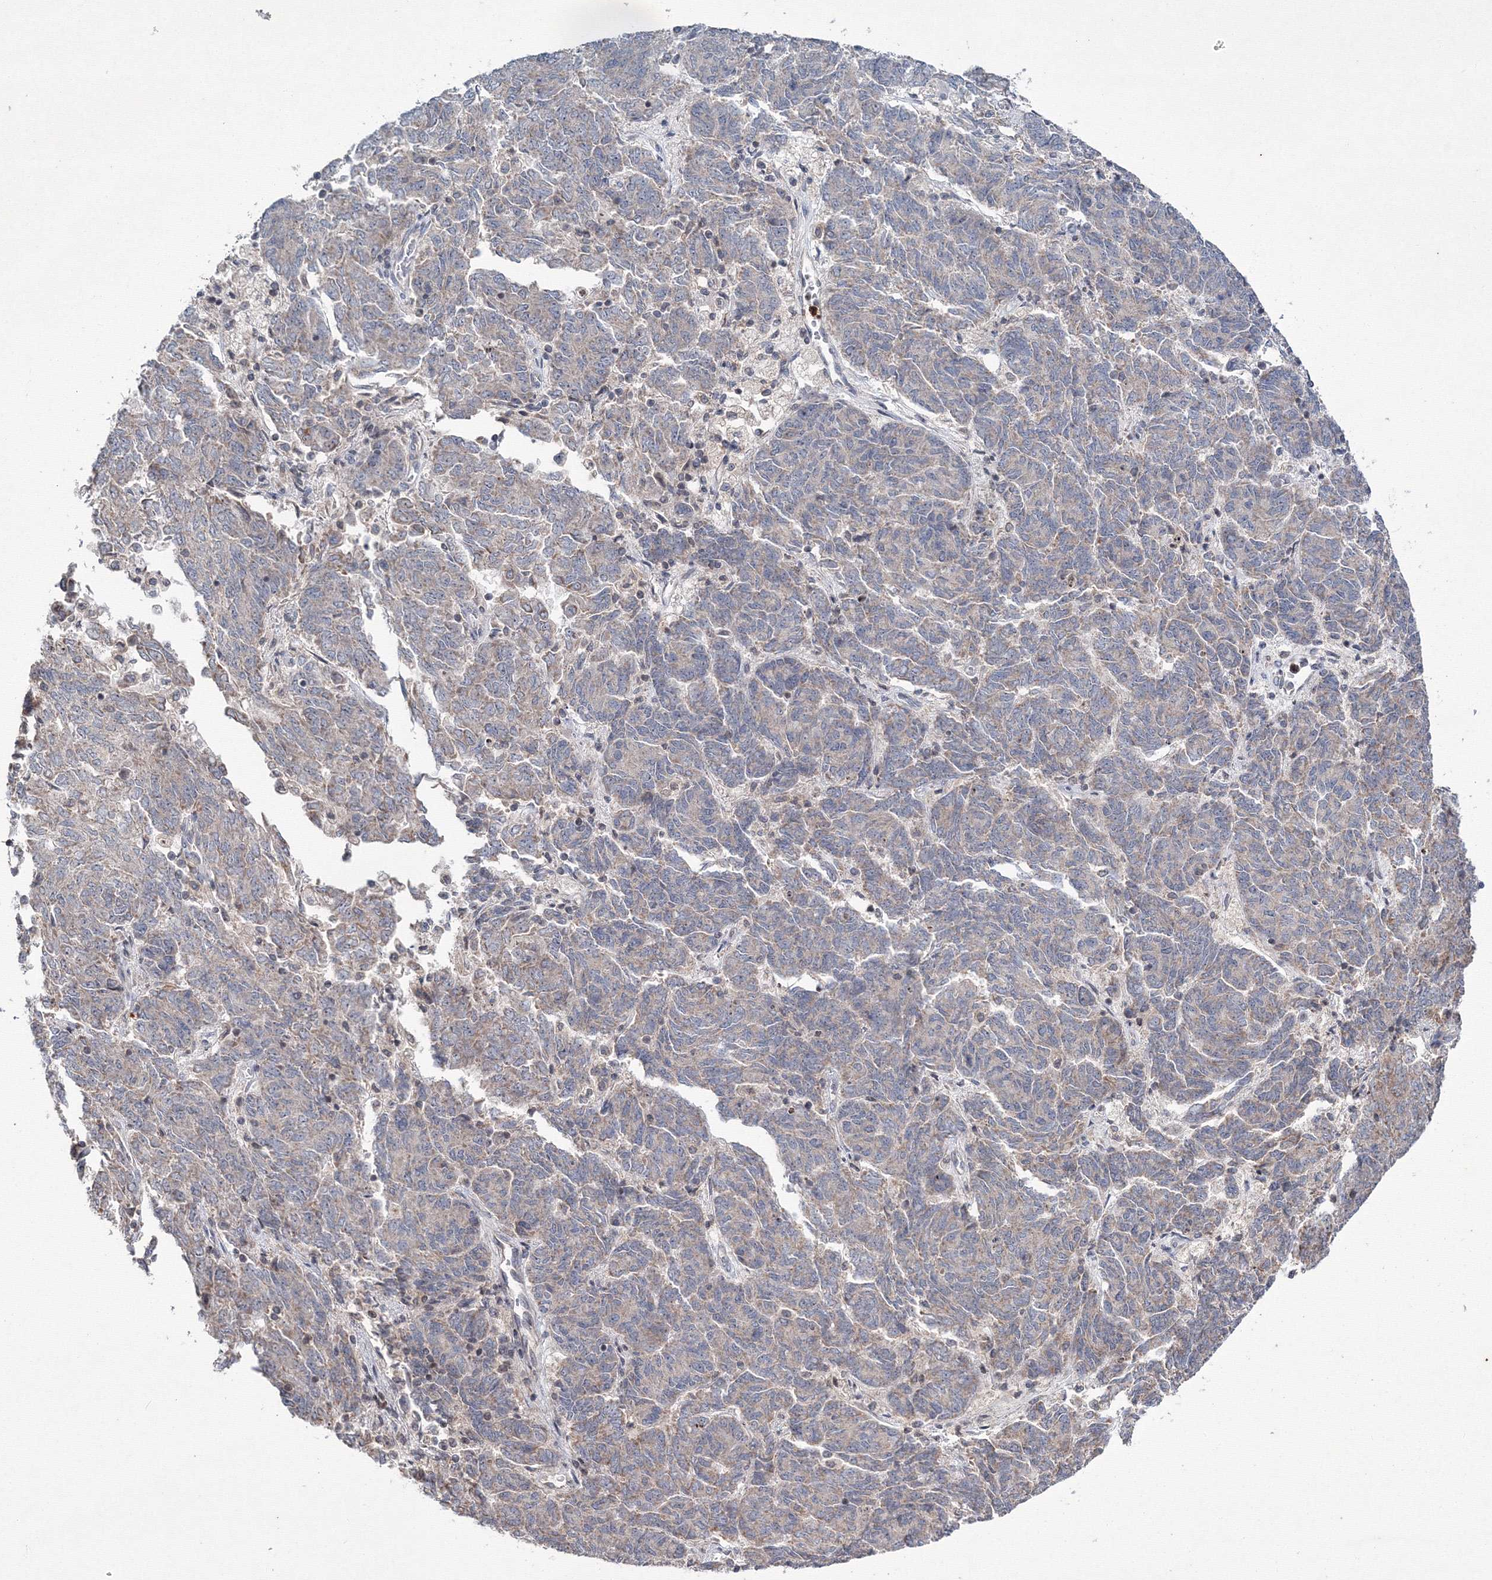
{"staining": {"intensity": "weak", "quantity": "25%-75%", "location": "cytoplasmic/membranous"}, "tissue": "endometrial cancer", "cell_type": "Tumor cells", "image_type": "cancer", "snomed": [{"axis": "morphology", "description": "Adenocarcinoma, NOS"}, {"axis": "topography", "description": "Endometrium"}], "caption": "Immunohistochemical staining of endometrial cancer (adenocarcinoma) shows low levels of weak cytoplasmic/membranous positivity in about 25%-75% of tumor cells. The staining was performed using DAB to visualize the protein expression in brown, while the nuclei were stained in blue with hematoxylin (Magnification: 20x).", "gene": "MKRN2", "patient": {"sex": "female", "age": 80}}